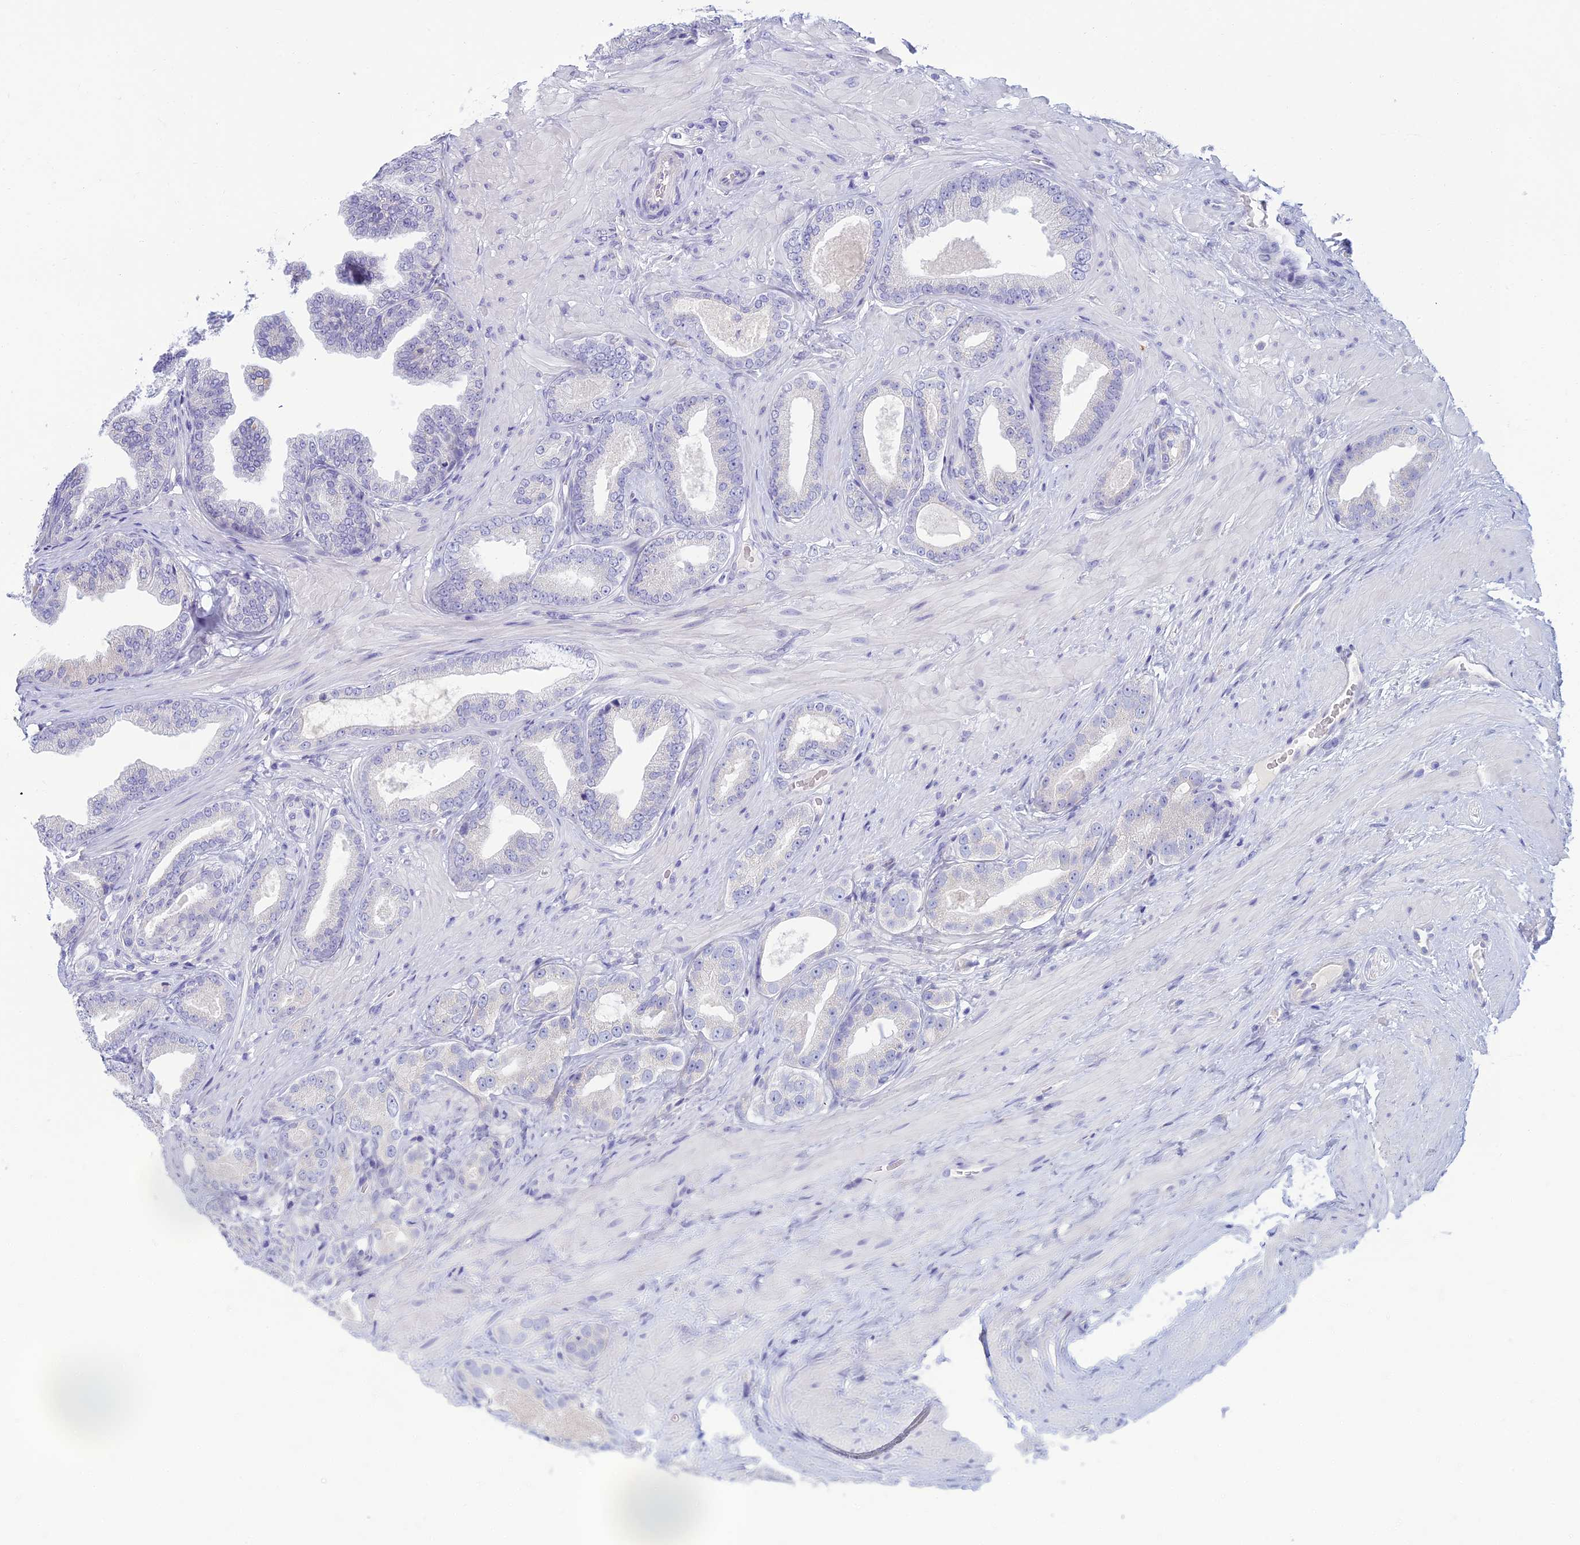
{"staining": {"intensity": "negative", "quantity": "none", "location": "none"}, "tissue": "prostate cancer", "cell_type": "Tumor cells", "image_type": "cancer", "snomed": [{"axis": "morphology", "description": "Adenocarcinoma, Low grade"}, {"axis": "topography", "description": "Prostate"}], "caption": "The image demonstrates no significant expression in tumor cells of prostate cancer.", "gene": "SLC25A41", "patient": {"sex": "male", "age": 63}}